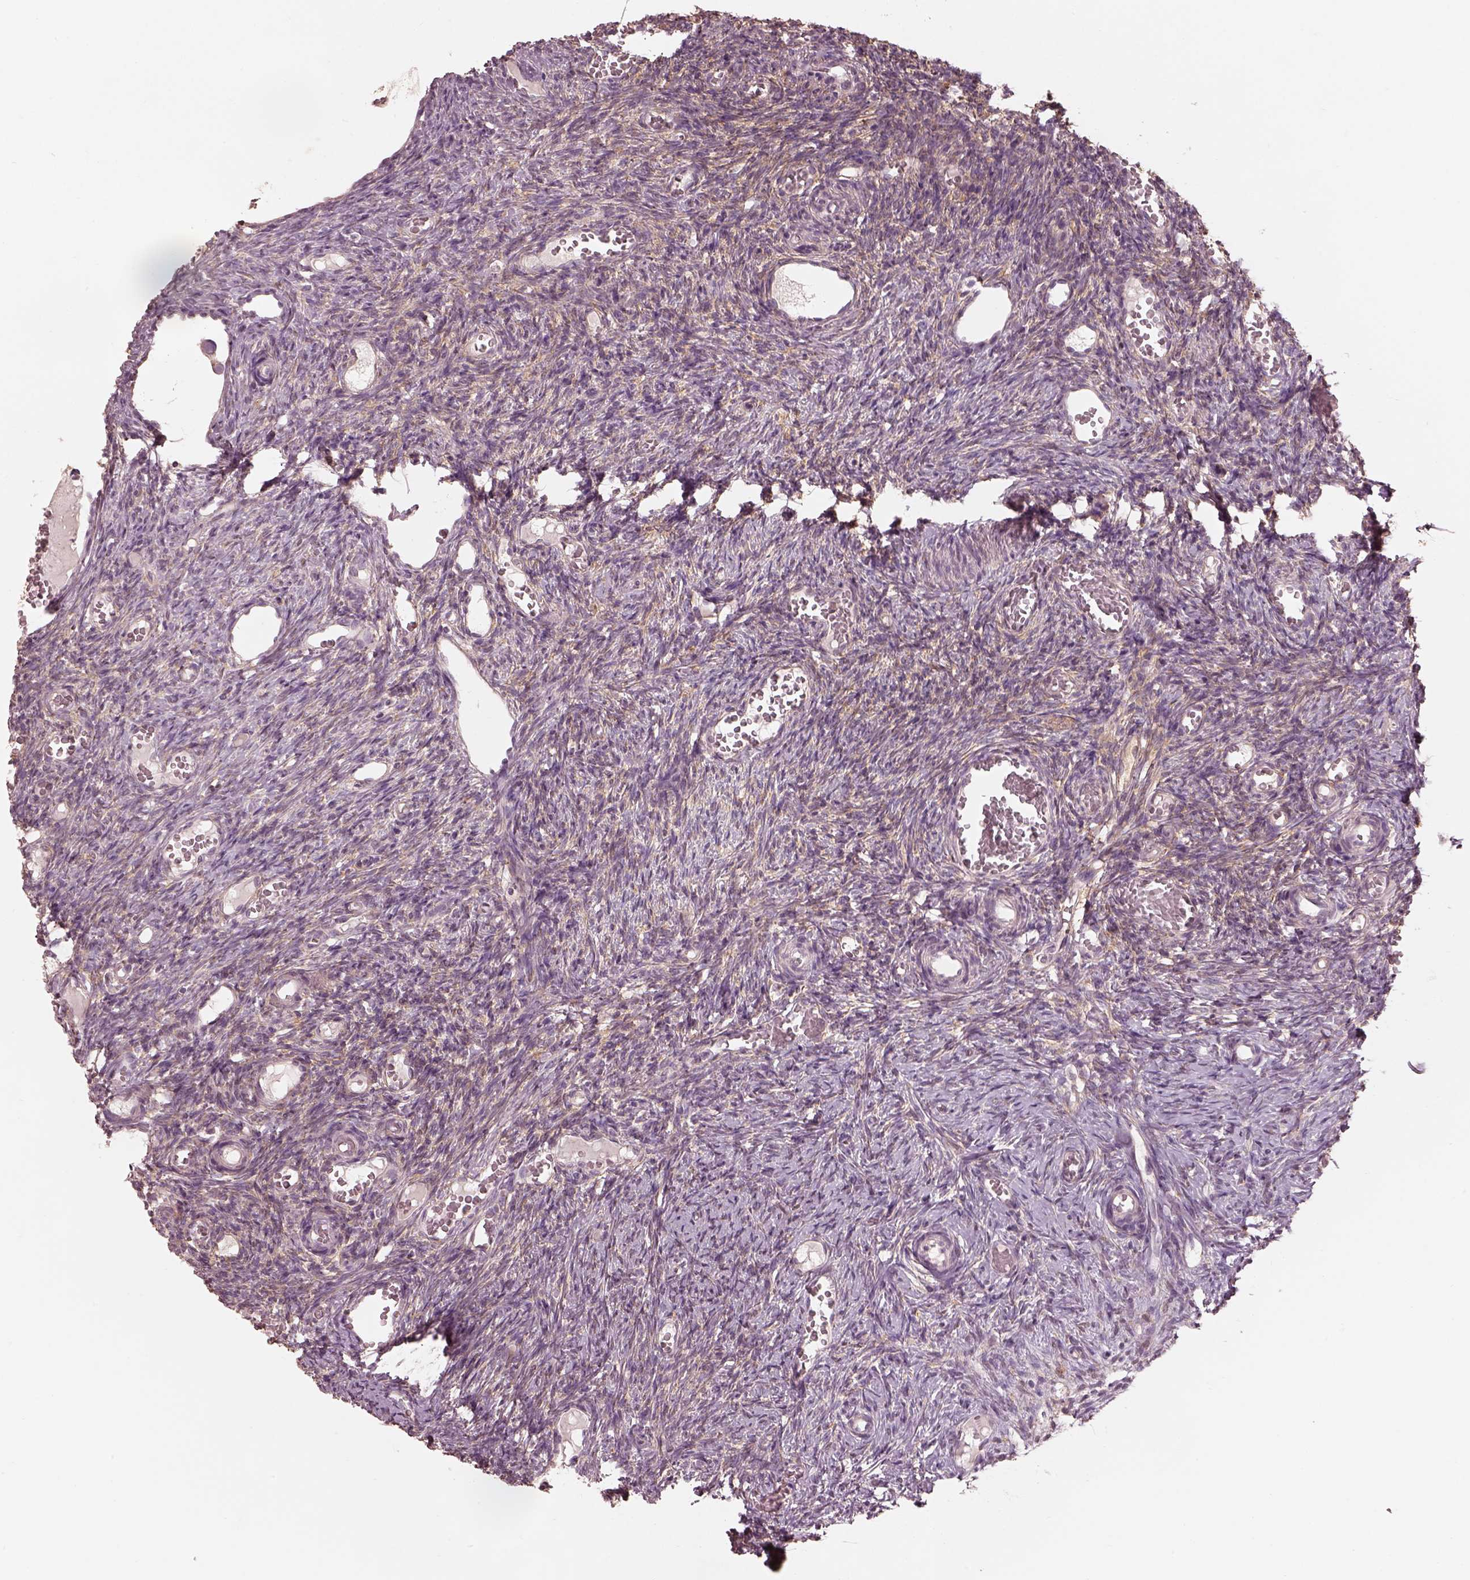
{"staining": {"intensity": "weak", "quantity": "25%-75%", "location": "cytoplasmic/membranous"}, "tissue": "ovary", "cell_type": "Ovarian stroma cells", "image_type": "normal", "snomed": [{"axis": "morphology", "description": "Normal tissue, NOS"}, {"axis": "topography", "description": "Ovary"}], "caption": "IHC micrograph of unremarkable ovary stained for a protein (brown), which displays low levels of weak cytoplasmic/membranous expression in about 25%-75% of ovarian stroma cells.", "gene": "PRKACG", "patient": {"sex": "female", "age": 39}}